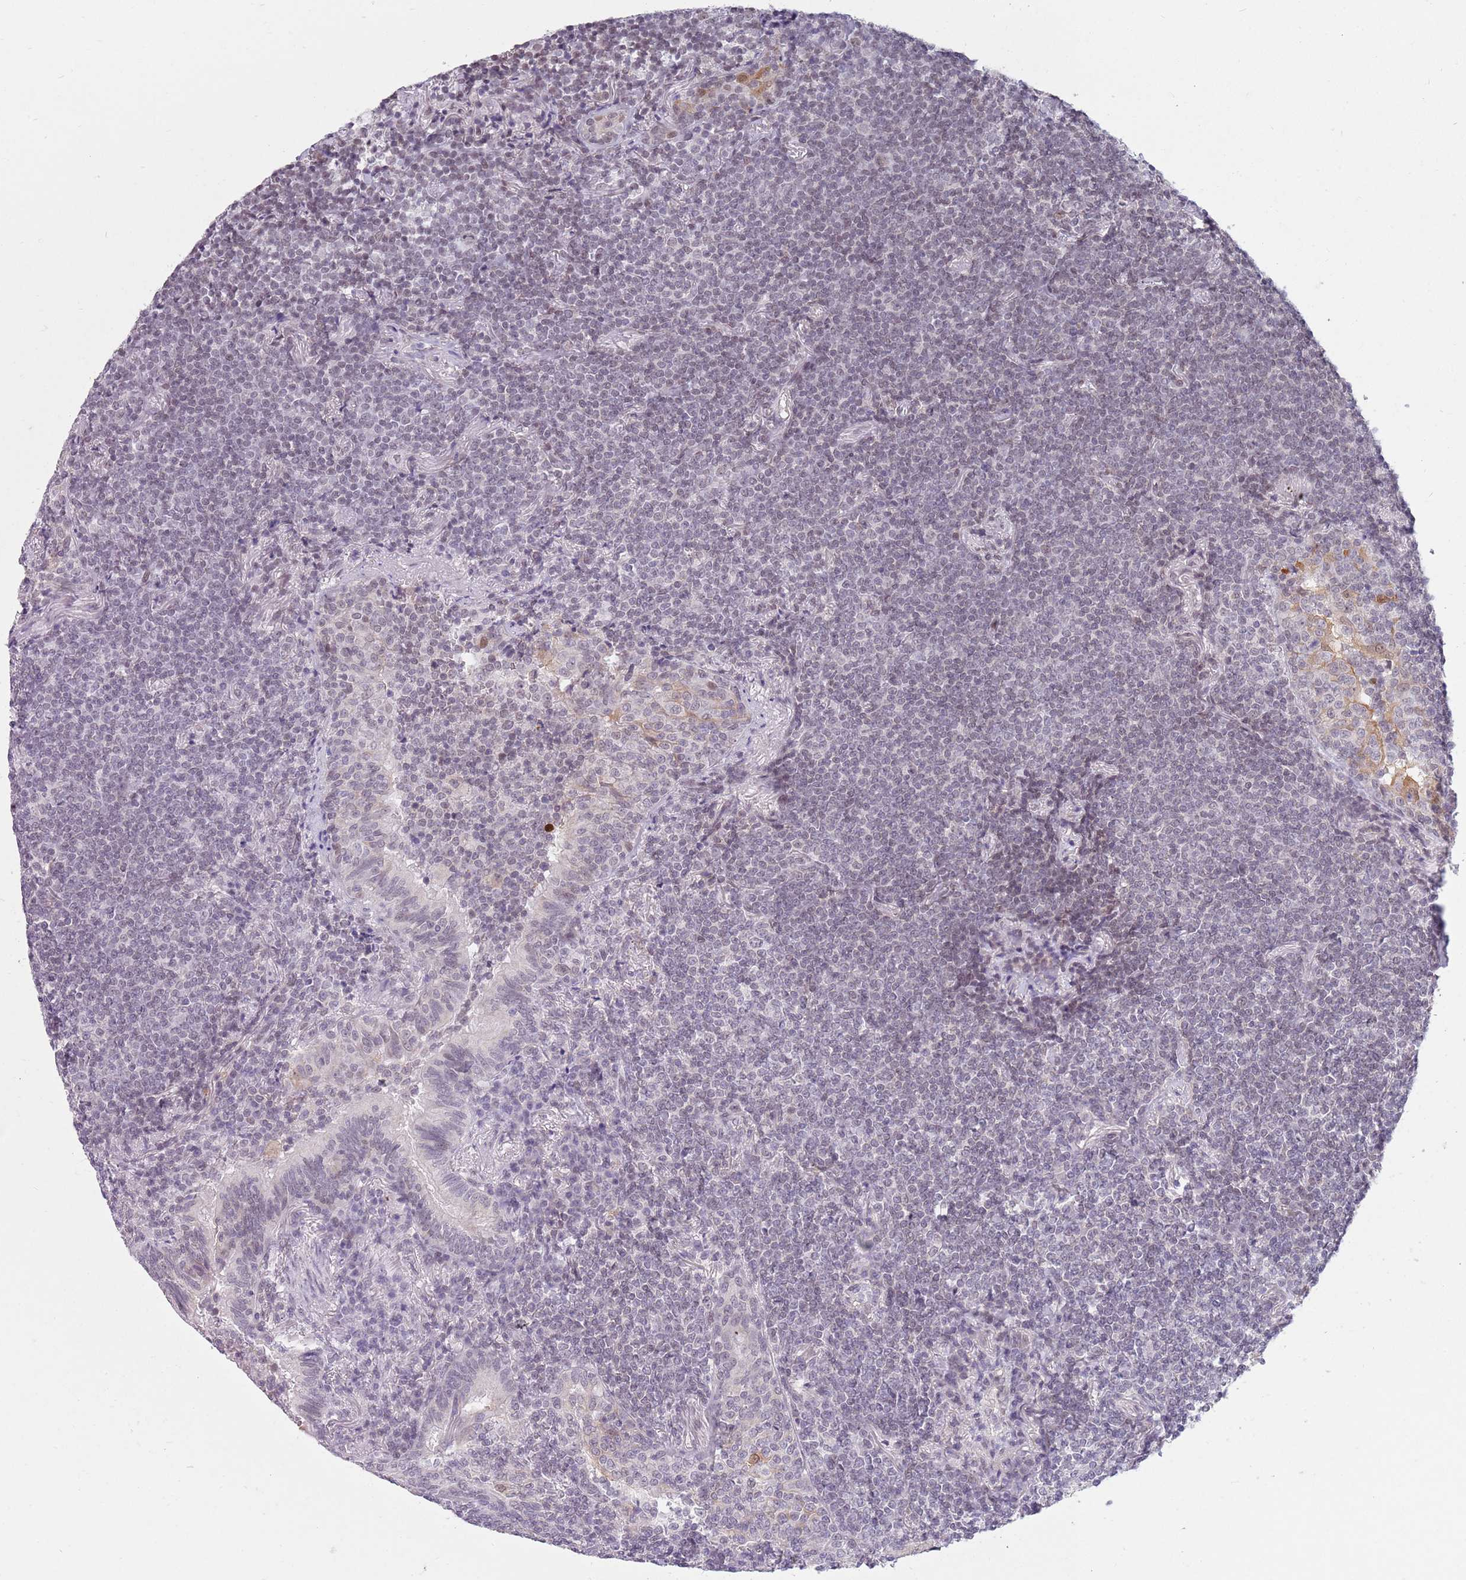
{"staining": {"intensity": "negative", "quantity": "none", "location": "none"}, "tissue": "lymphoma", "cell_type": "Tumor cells", "image_type": "cancer", "snomed": [{"axis": "morphology", "description": "Malignant lymphoma, non-Hodgkin's type, Low grade"}, {"axis": "topography", "description": "Lung"}], "caption": "High power microscopy photomicrograph of an IHC photomicrograph of lymphoma, revealing no significant positivity in tumor cells.", "gene": "ZNF574", "patient": {"sex": "female", "age": 71}}